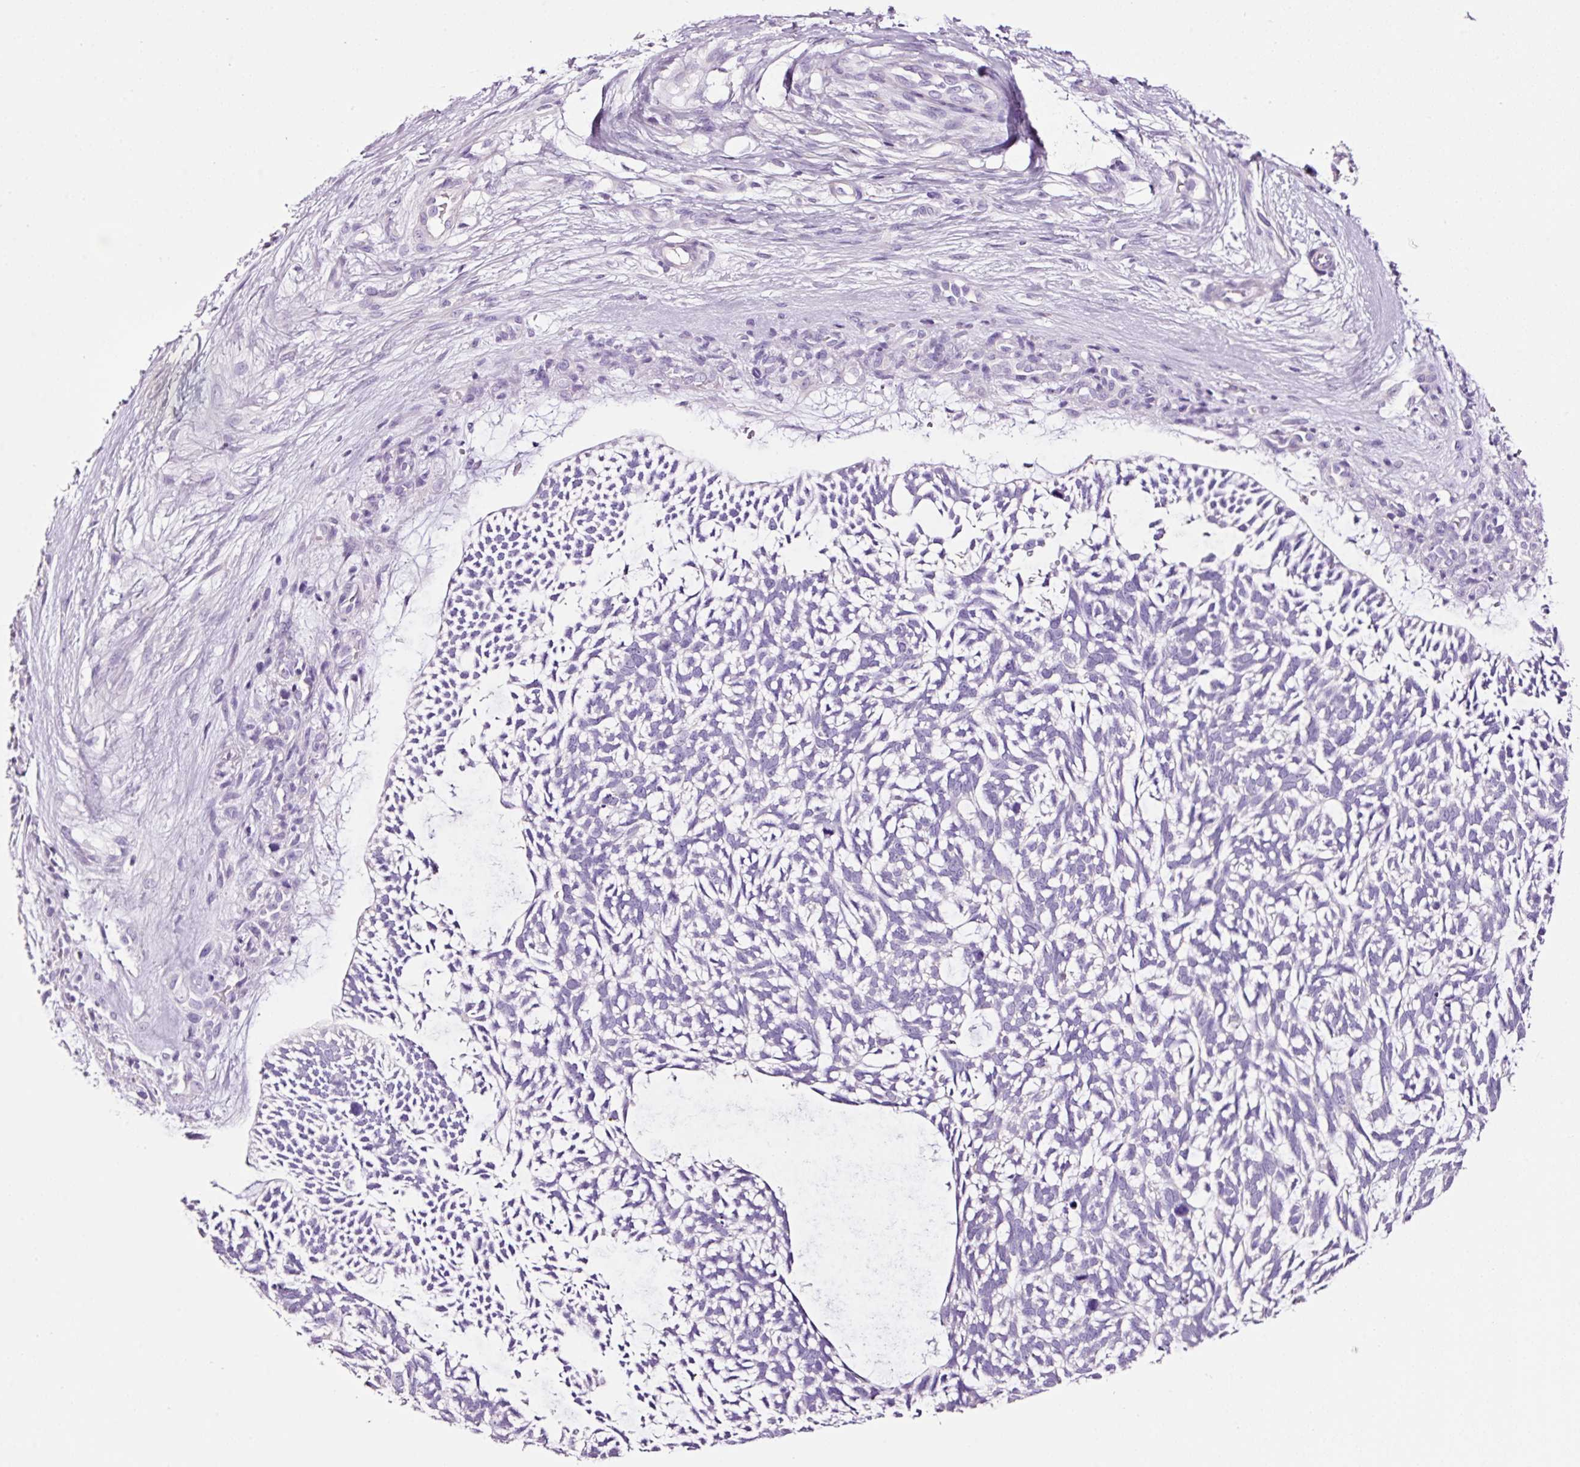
{"staining": {"intensity": "negative", "quantity": "none", "location": "none"}, "tissue": "skin cancer", "cell_type": "Tumor cells", "image_type": "cancer", "snomed": [{"axis": "morphology", "description": "Basal cell carcinoma"}, {"axis": "topography", "description": "Skin"}], "caption": "A histopathology image of skin cancer (basal cell carcinoma) stained for a protein shows no brown staining in tumor cells. Brightfield microscopy of IHC stained with DAB (3,3'-diaminobenzidine) (brown) and hematoxylin (blue), captured at high magnification.", "gene": "PAM", "patient": {"sex": "male", "age": 88}}